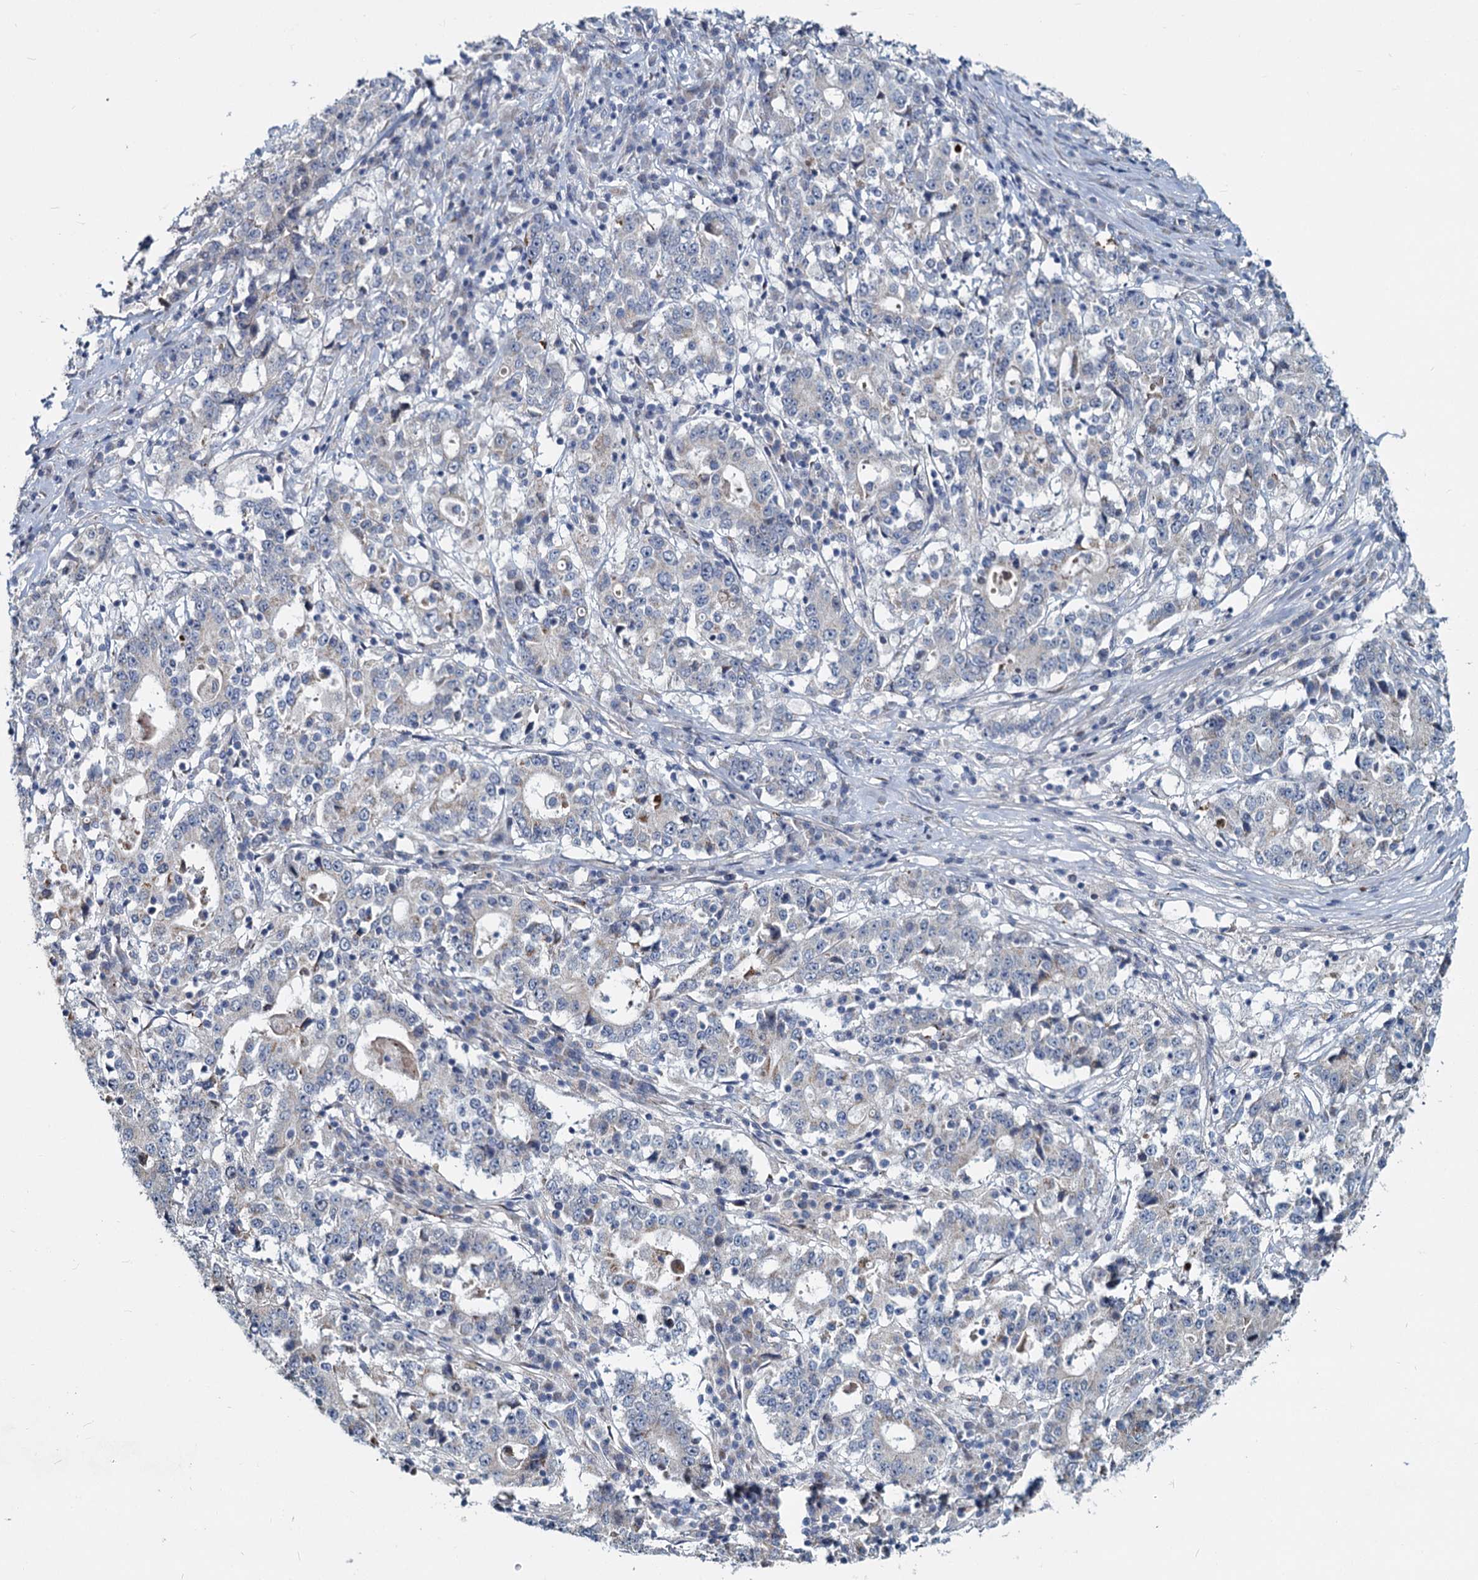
{"staining": {"intensity": "negative", "quantity": "none", "location": "none"}, "tissue": "stomach cancer", "cell_type": "Tumor cells", "image_type": "cancer", "snomed": [{"axis": "morphology", "description": "Adenocarcinoma, NOS"}, {"axis": "topography", "description": "Stomach"}], "caption": "This is a image of immunohistochemistry staining of stomach cancer (adenocarcinoma), which shows no expression in tumor cells.", "gene": "DCUN1D2", "patient": {"sex": "male", "age": 59}}